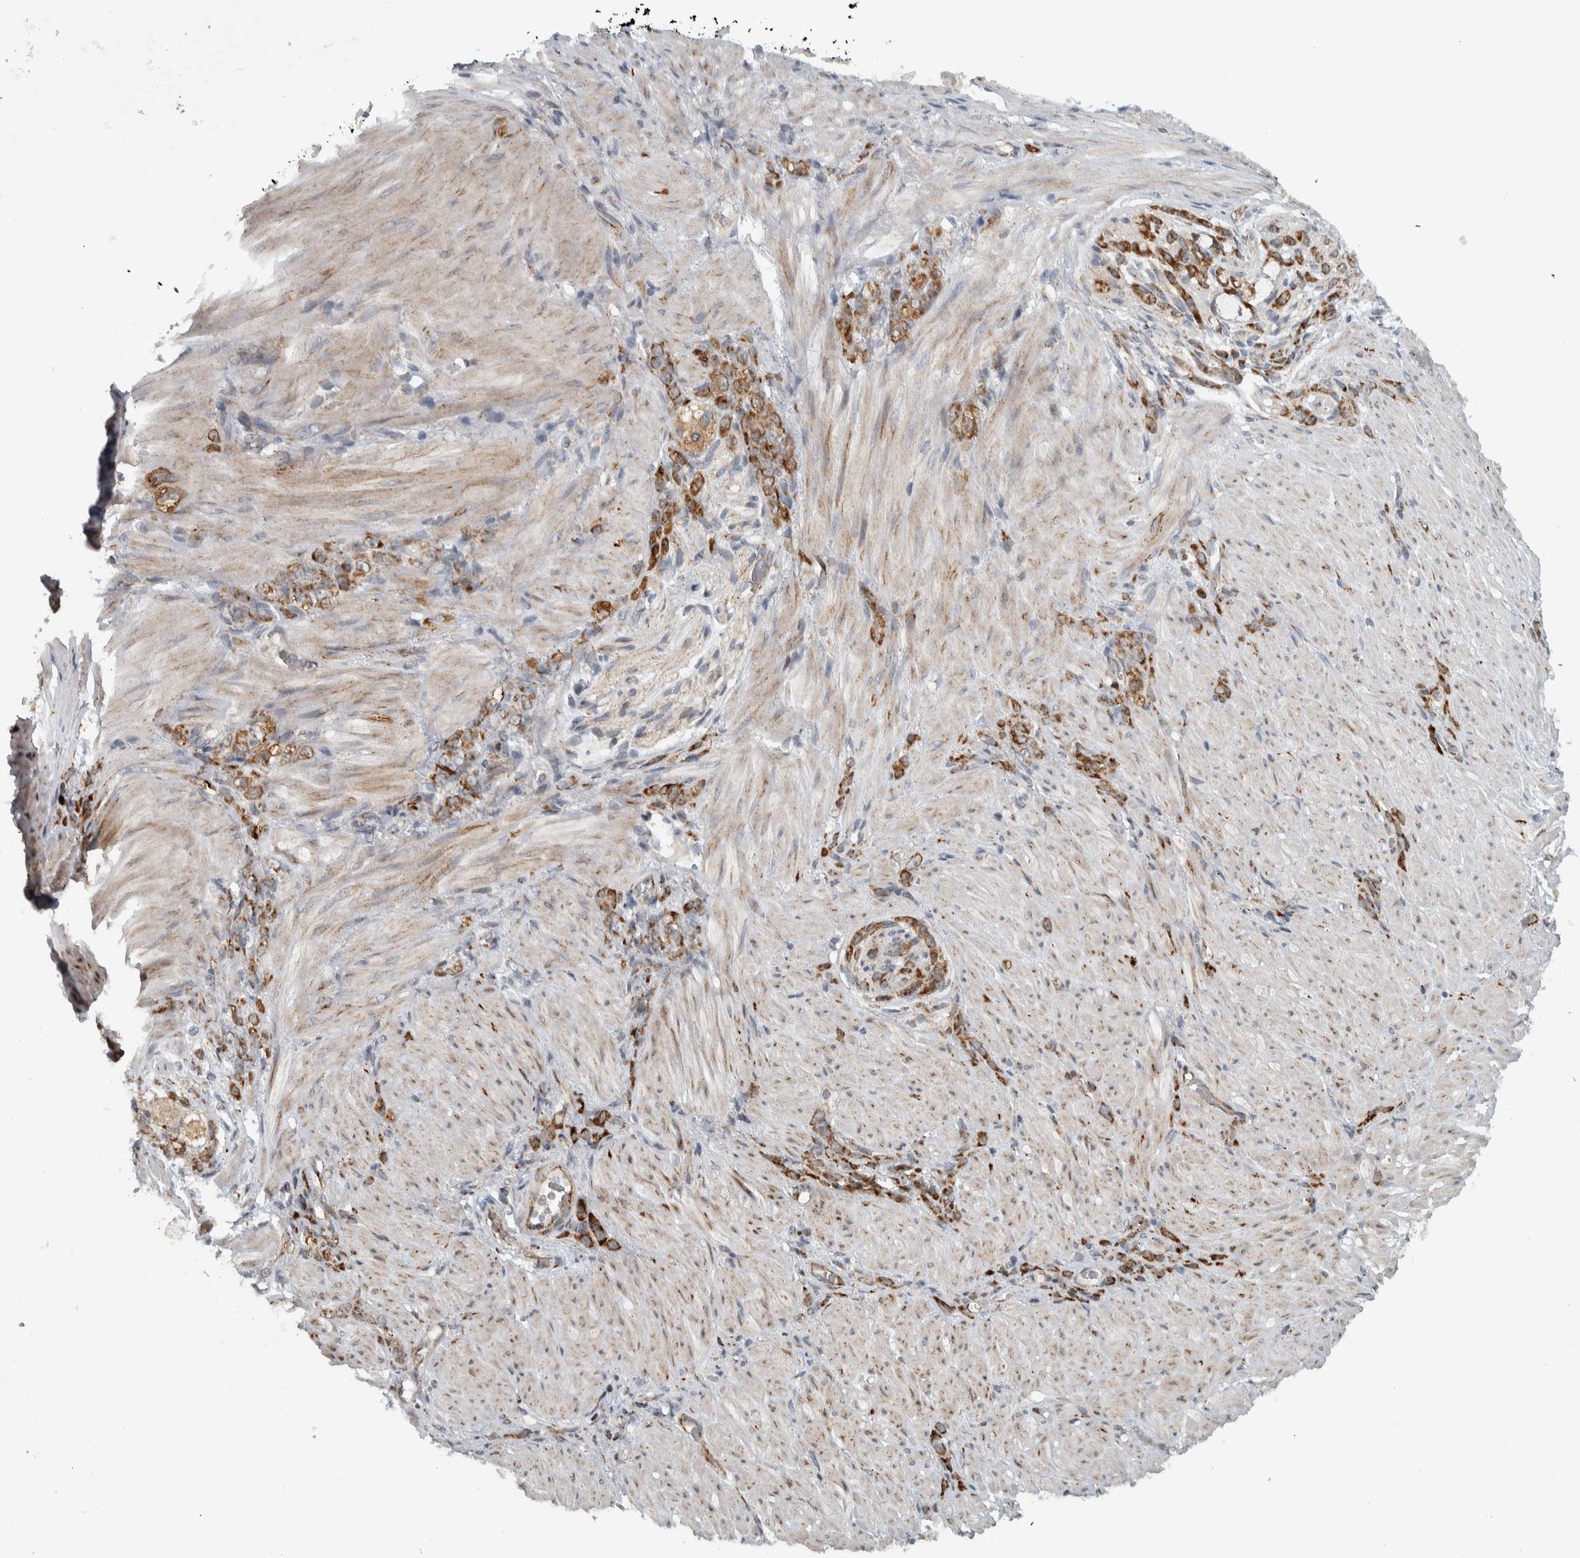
{"staining": {"intensity": "moderate", "quantity": ">75%", "location": "cytoplasmic/membranous"}, "tissue": "stomach cancer", "cell_type": "Tumor cells", "image_type": "cancer", "snomed": [{"axis": "morphology", "description": "Normal tissue, NOS"}, {"axis": "morphology", "description": "Adenocarcinoma, NOS"}, {"axis": "topography", "description": "Stomach"}], "caption": "Adenocarcinoma (stomach) was stained to show a protein in brown. There is medium levels of moderate cytoplasmic/membranous positivity in approximately >75% of tumor cells.", "gene": "PPM1K", "patient": {"sex": "male", "age": 82}}